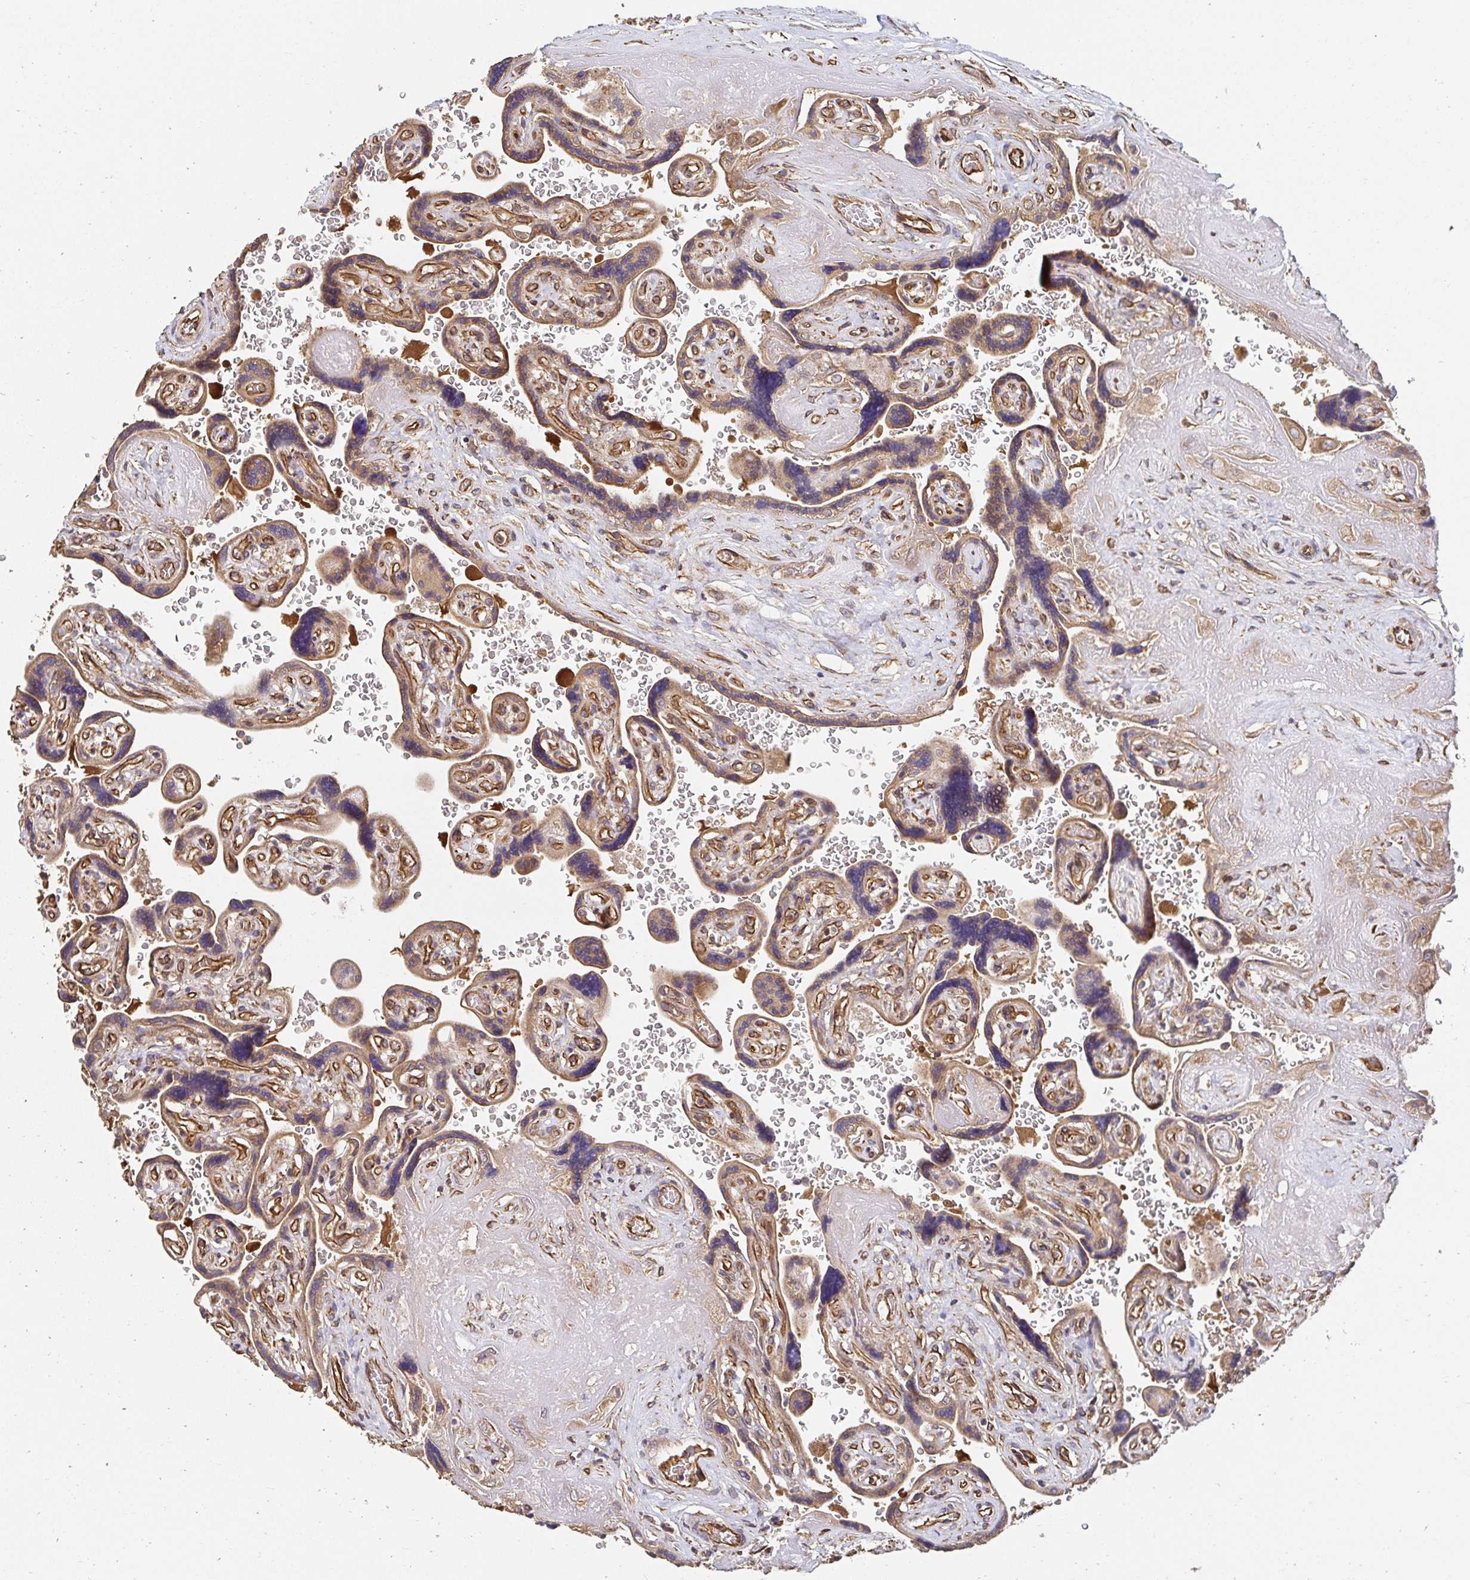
{"staining": {"intensity": "moderate", "quantity": ">75%", "location": "cytoplasmic/membranous"}, "tissue": "placenta", "cell_type": "Decidual cells", "image_type": "normal", "snomed": [{"axis": "morphology", "description": "Normal tissue, NOS"}, {"axis": "topography", "description": "Placenta"}], "caption": "Immunohistochemistry (IHC) histopathology image of unremarkable placenta stained for a protein (brown), which exhibits medium levels of moderate cytoplasmic/membranous staining in approximately >75% of decidual cells.", "gene": "APBB1", "patient": {"sex": "female", "age": 32}}